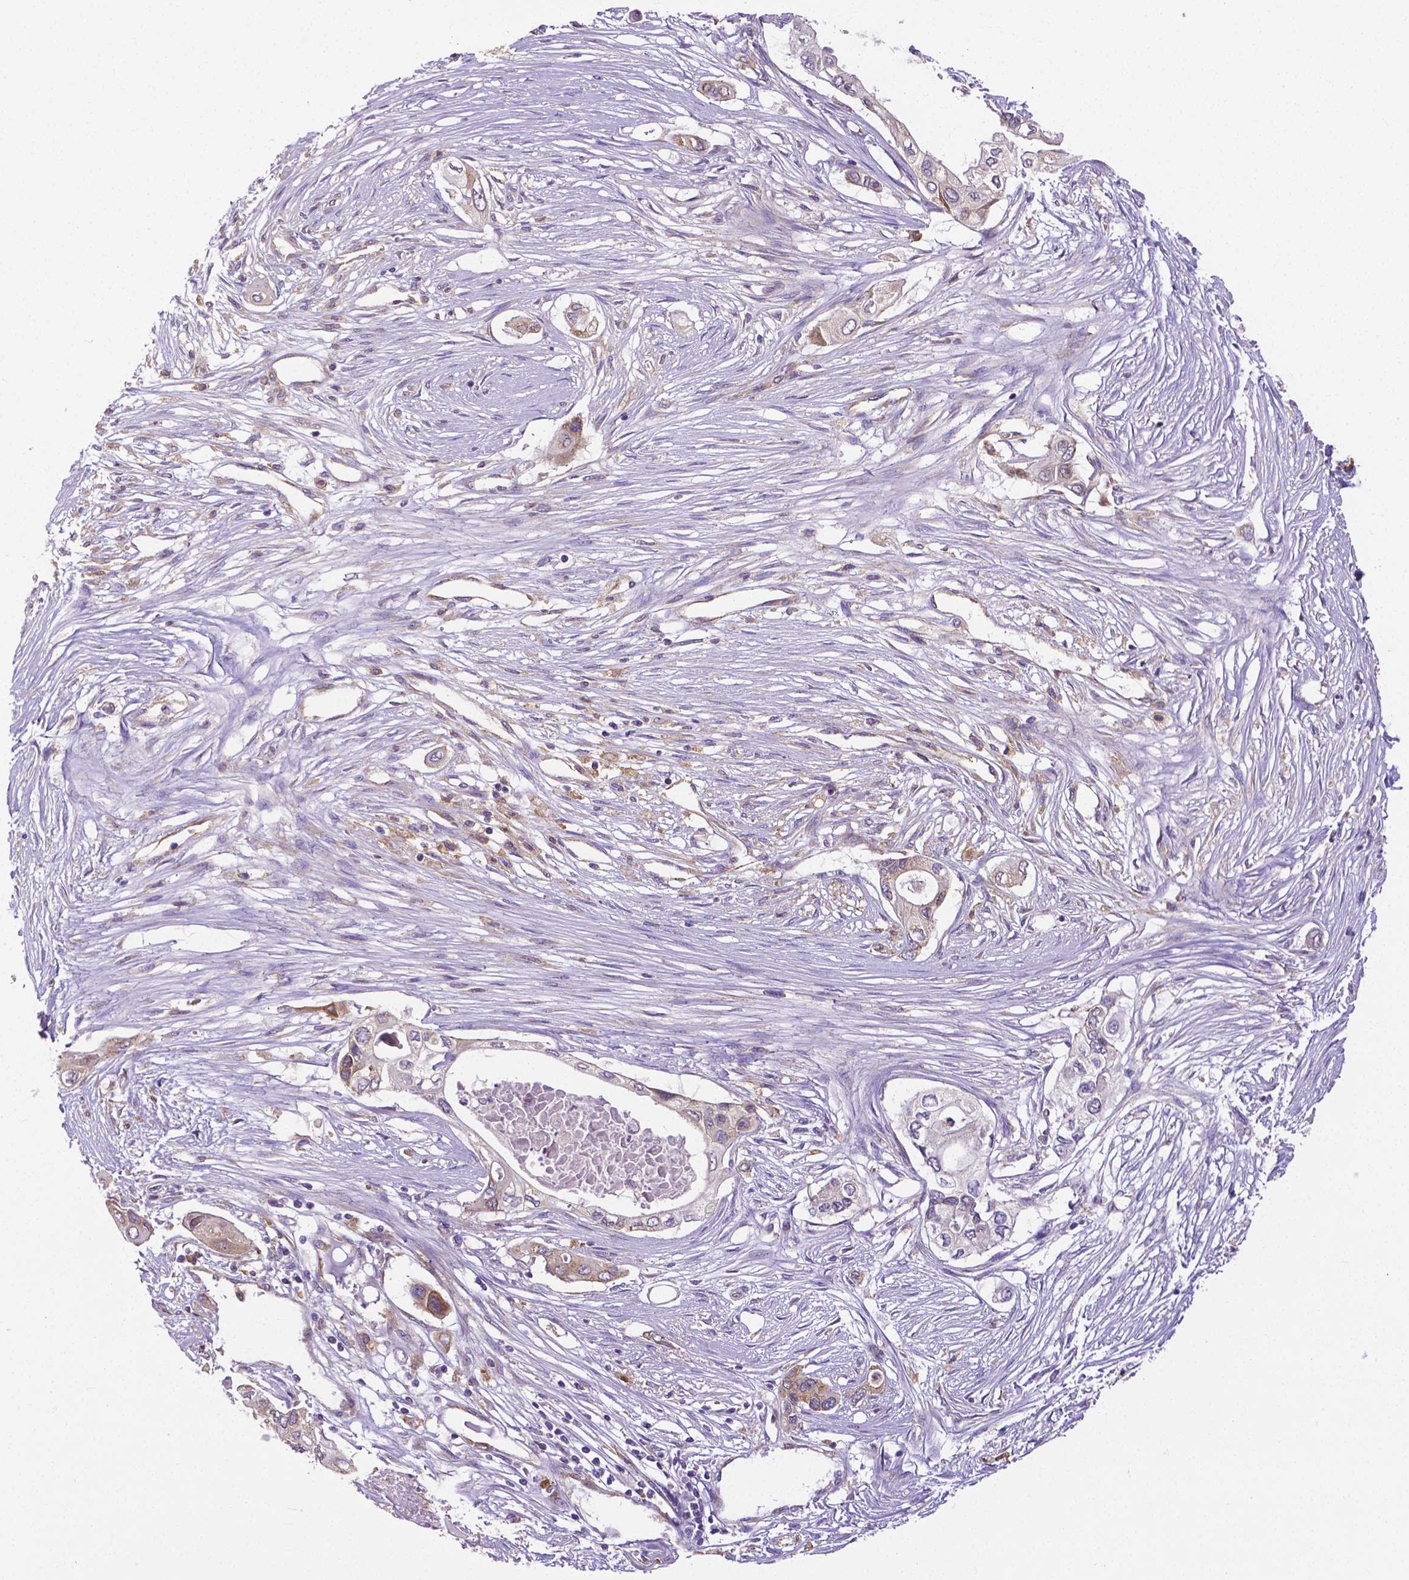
{"staining": {"intensity": "moderate", "quantity": ">75%", "location": "cytoplasmic/membranous"}, "tissue": "pancreatic cancer", "cell_type": "Tumor cells", "image_type": "cancer", "snomed": [{"axis": "morphology", "description": "Adenocarcinoma, NOS"}, {"axis": "topography", "description": "Pancreas"}], "caption": "Moderate cytoplasmic/membranous staining is seen in approximately >75% of tumor cells in pancreatic adenocarcinoma.", "gene": "DICER1", "patient": {"sex": "female", "age": 63}}